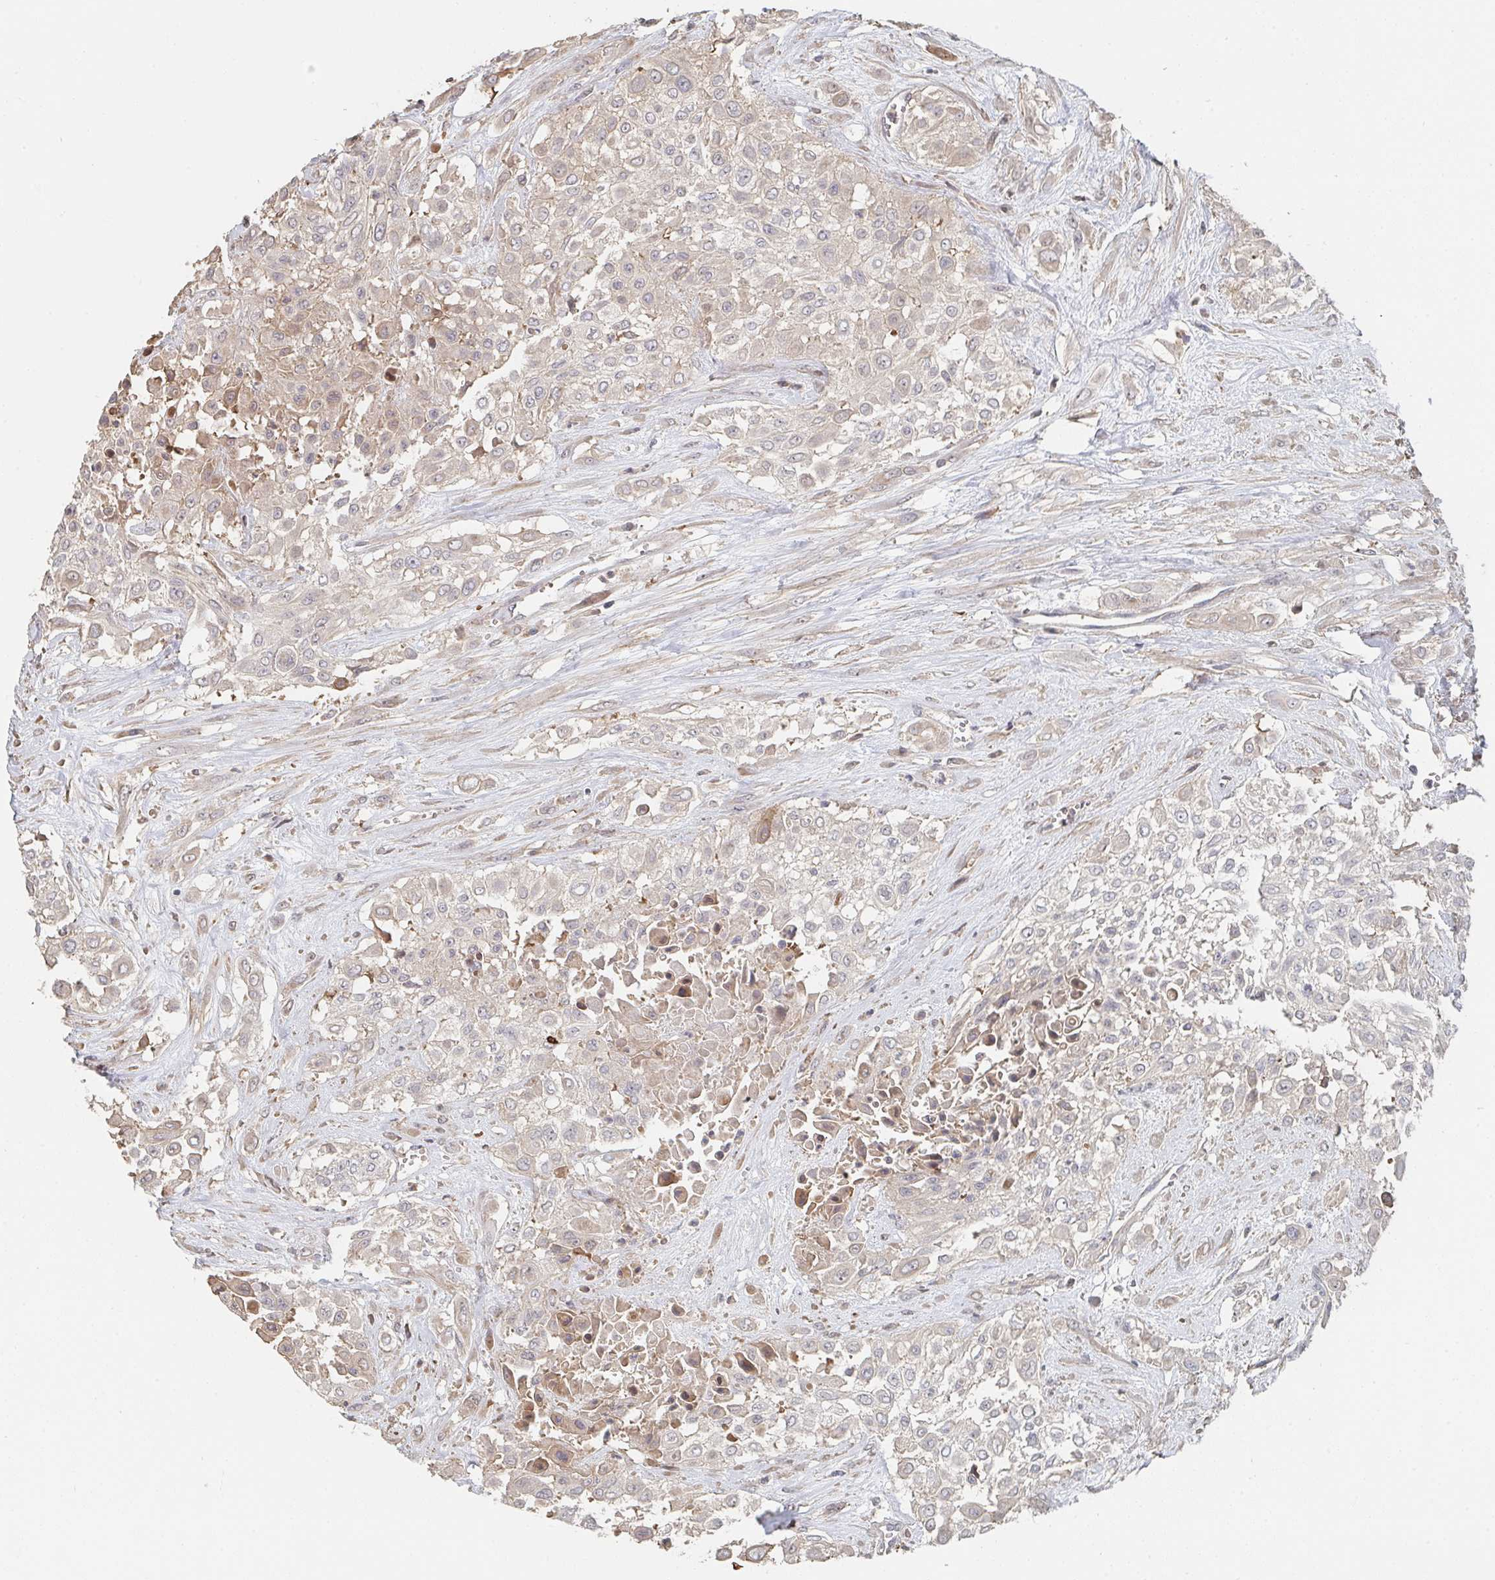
{"staining": {"intensity": "weak", "quantity": "<25%", "location": "cytoplasmic/membranous"}, "tissue": "urothelial cancer", "cell_type": "Tumor cells", "image_type": "cancer", "snomed": [{"axis": "morphology", "description": "Urothelial carcinoma, High grade"}, {"axis": "topography", "description": "Urinary bladder"}], "caption": "Immunohistochemical staining of human urothelial cancer displays no significant positivity in tumor cells.", "gene": "PTEN", "patient": {"sex": "male", "age": 57}}